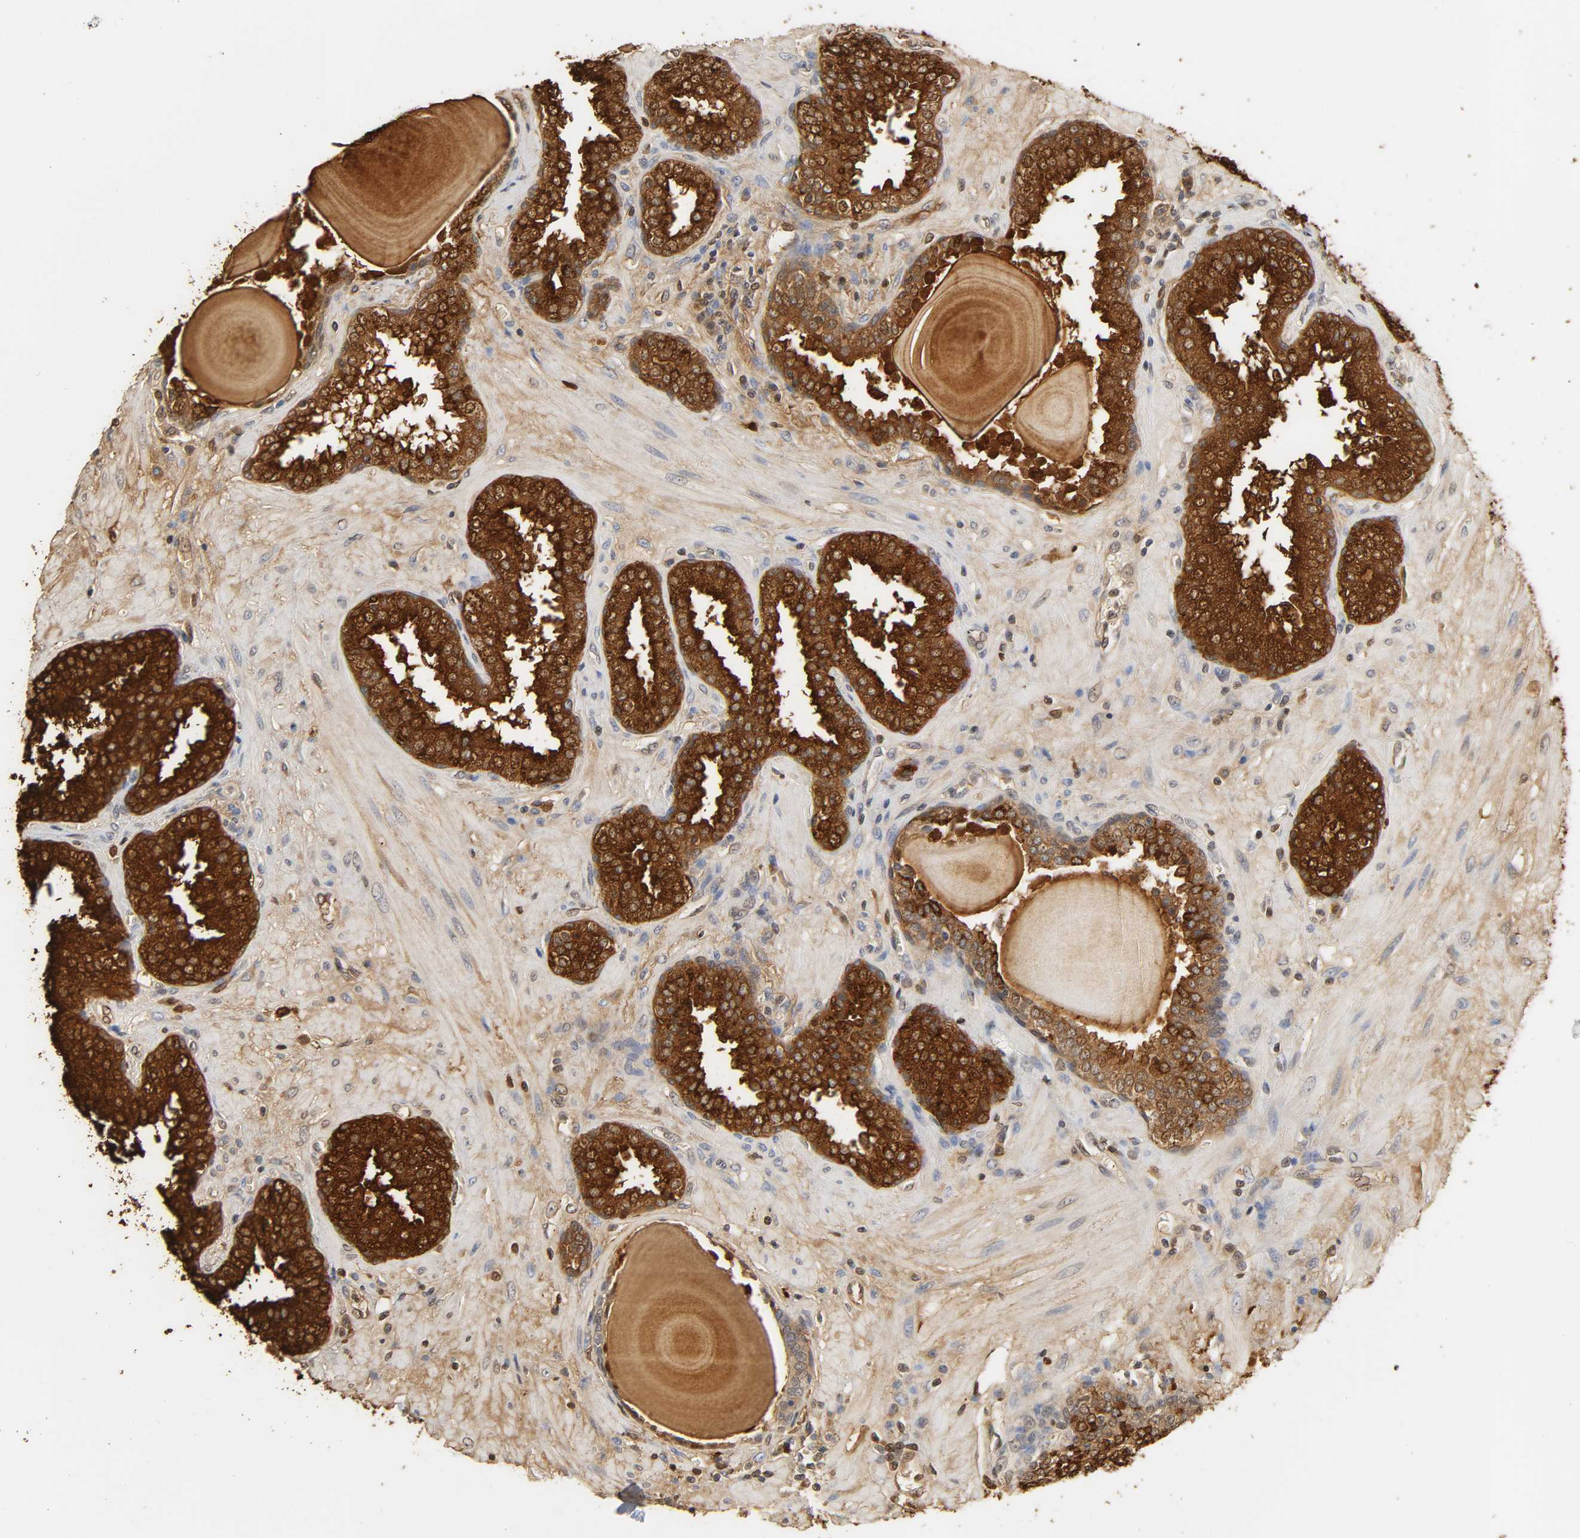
{"staining": {"intensity": "strong", "quantity": ">75%", "location": "cytoplasmic/membranous,nuclear"}, "tissue": "prostate", "cell_type": "Glandular cells", "image_type": "normal", "snomed": [{"axis": "morphology", "description": "Normal tissue, NOS"}, {"axis": "topography", "description": "Prostate"}], "caption": "Immunohistochemical staining of benign prostate demonstrates strong cytoplasmic/membranous,nuclear protein staining in about >75% of glandular cells. The staining was performed using DAB (3,3'-diaminobenzidine), with brown indicating positive protein expression. Nuclei are stained blue with hematoxylin.", "gene": "ACP3", "patient": {"sex": "male", "age": 51}}